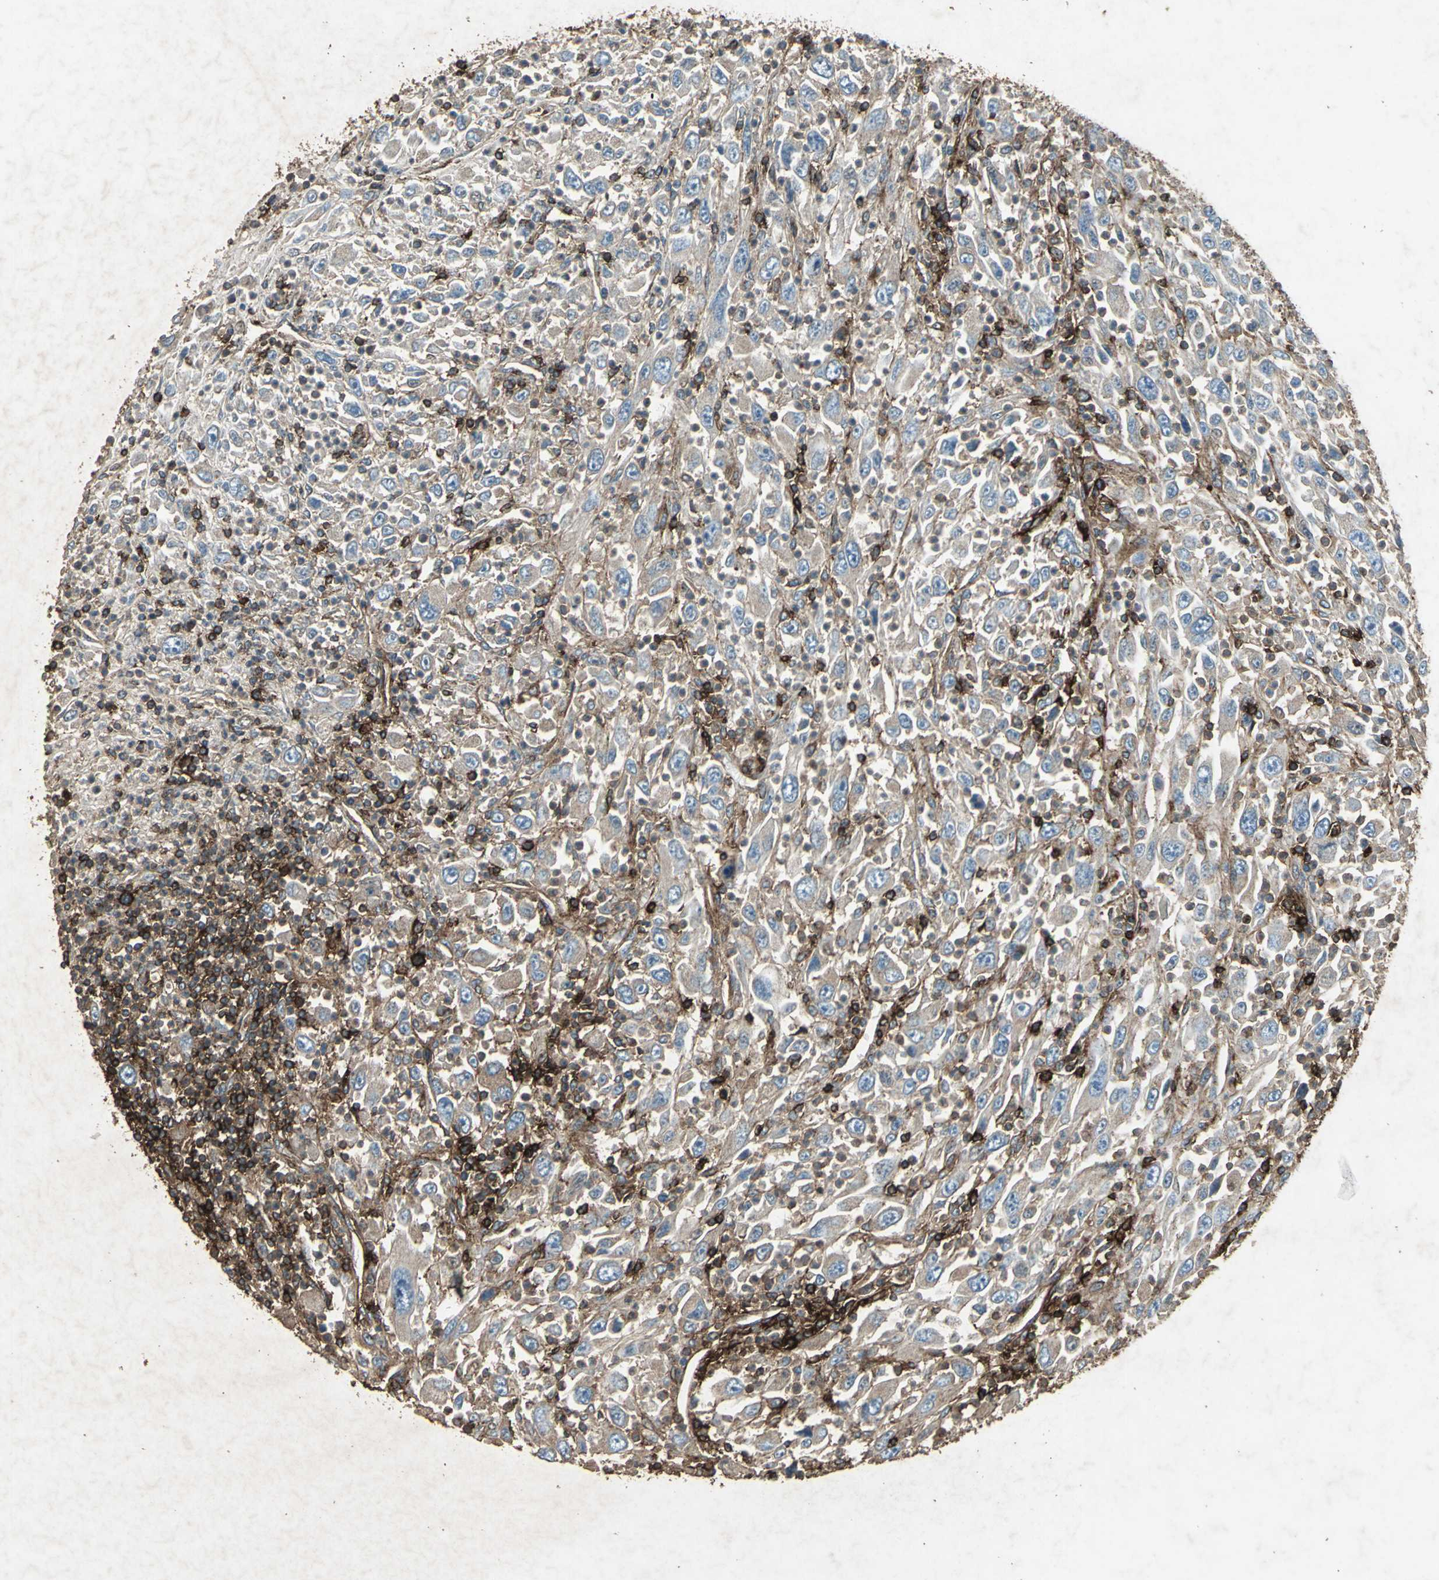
{"staining": {"intensity": "weak", "quantity": ">75%", "location": "cytoplasmic/membranous"}, "tissue": "melanoma", "cell_type": "Tumor cells", "image_type": "cancer", "snomed": [{"axis": "morphology", "description": "Malignant melanoma, Metastatic site"}, {"axis": "topography", "description": "Skin"}], "caption": "Weak cytoplasmic/membranous staining is seen in approximately >75% of tumor cells in malignant melanoma (metastatic site). (DAB = brown stain, brightfield microscopy at high magnification).", "gene": "CCR6", "patient": {"sex": "female", "age": 56}}